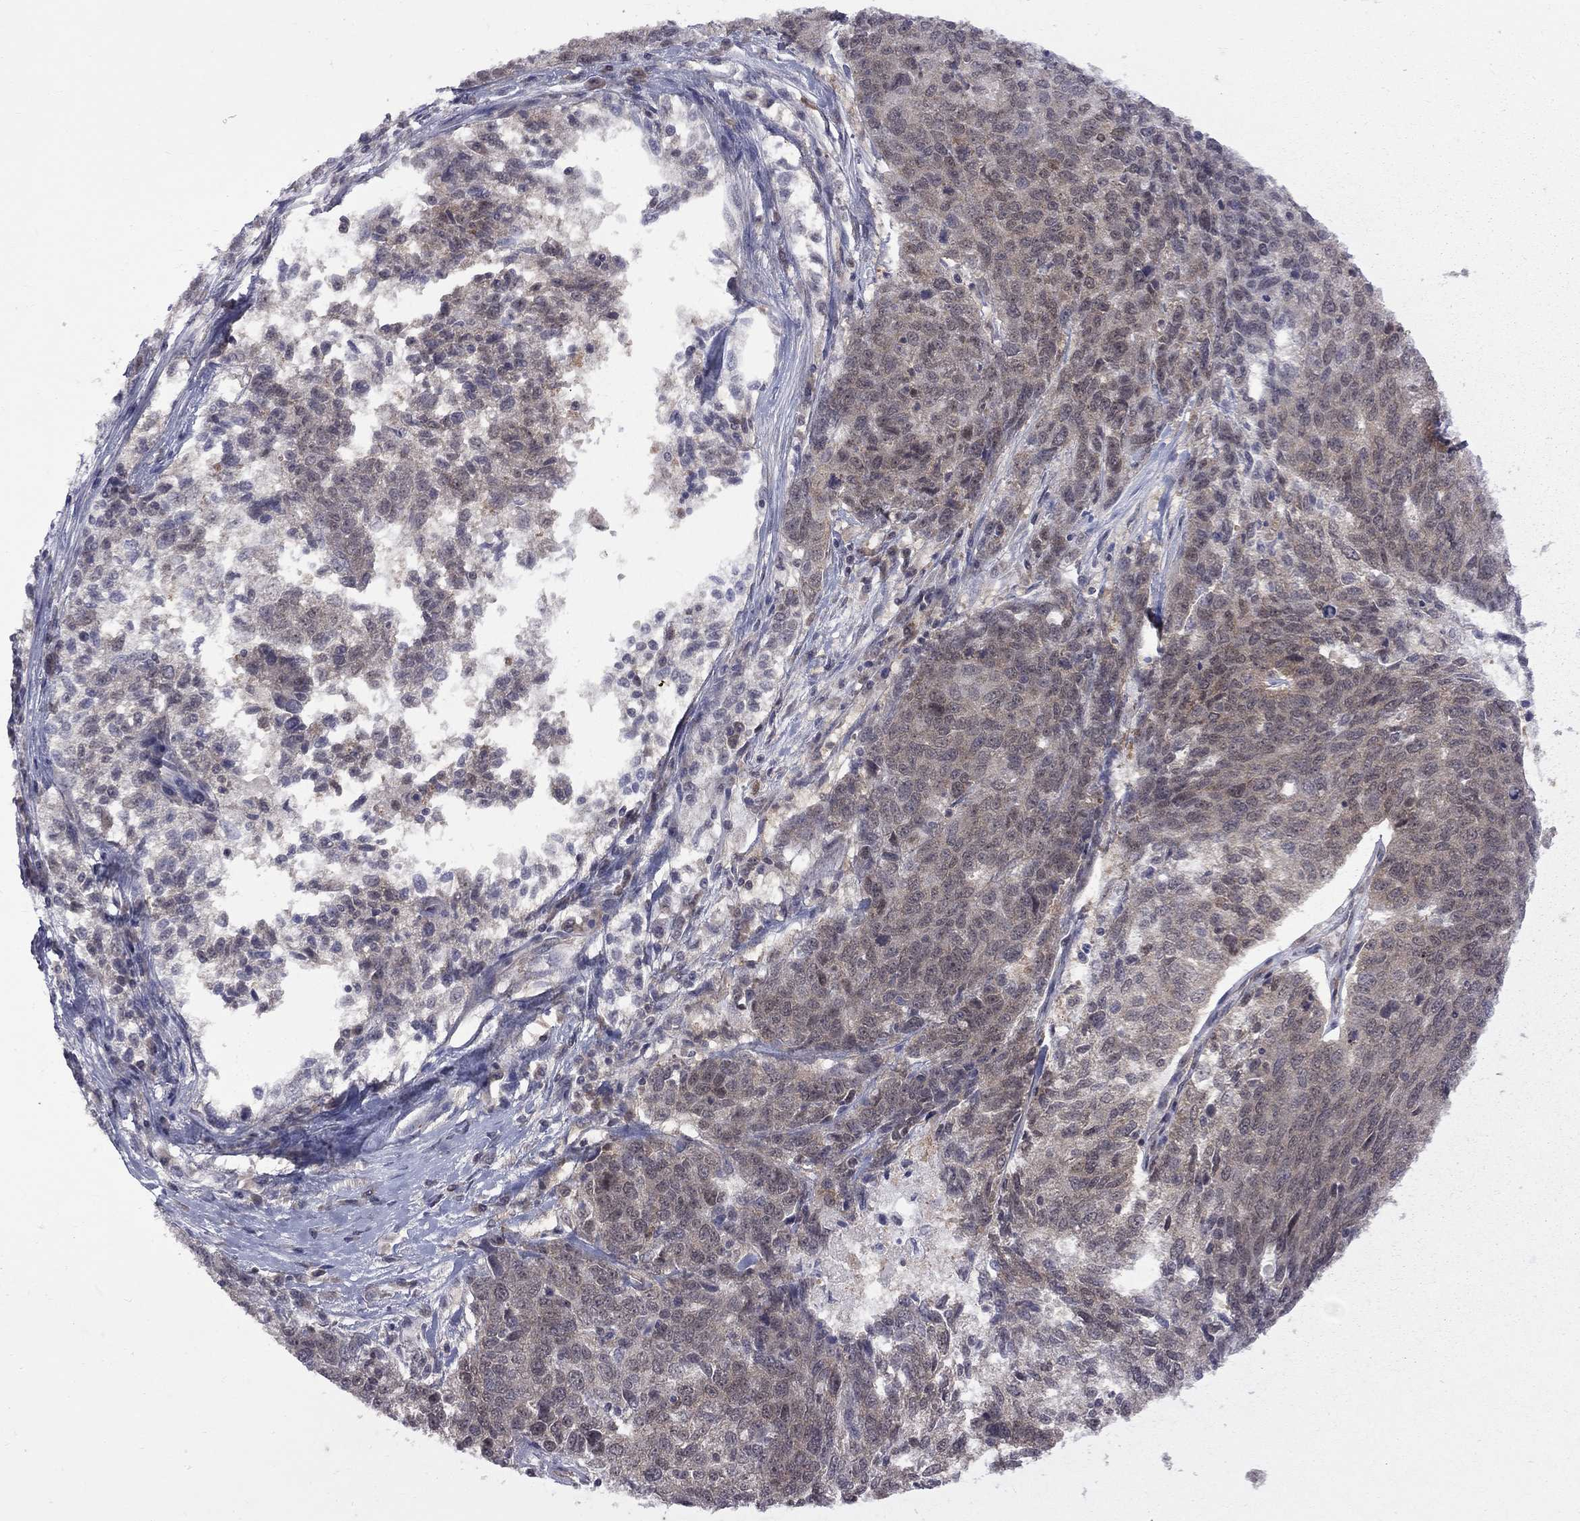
{"staining": {"intensity": "weak", "quantity": ">75%", "location": "cytoplasmic/membranous"}, "tissue": "ovarian cancer", "cell_type": "Tumor cells", "image_type": "cancer", "snomed": [{"axis": "morphology", "description": "Cystadenocarcinoma, serous, NOS"}, {"axis": "topography", "description": "Ovary"}], "caption": "Weak cytoplasmic/membranous staining for a protein is present in about >75% of tumor cells of serous cystadenocarcinoma (ovarian) using immunohistochemistry.", "gene": "NAA50", "patient": {"sex": "female", "age": 71}}